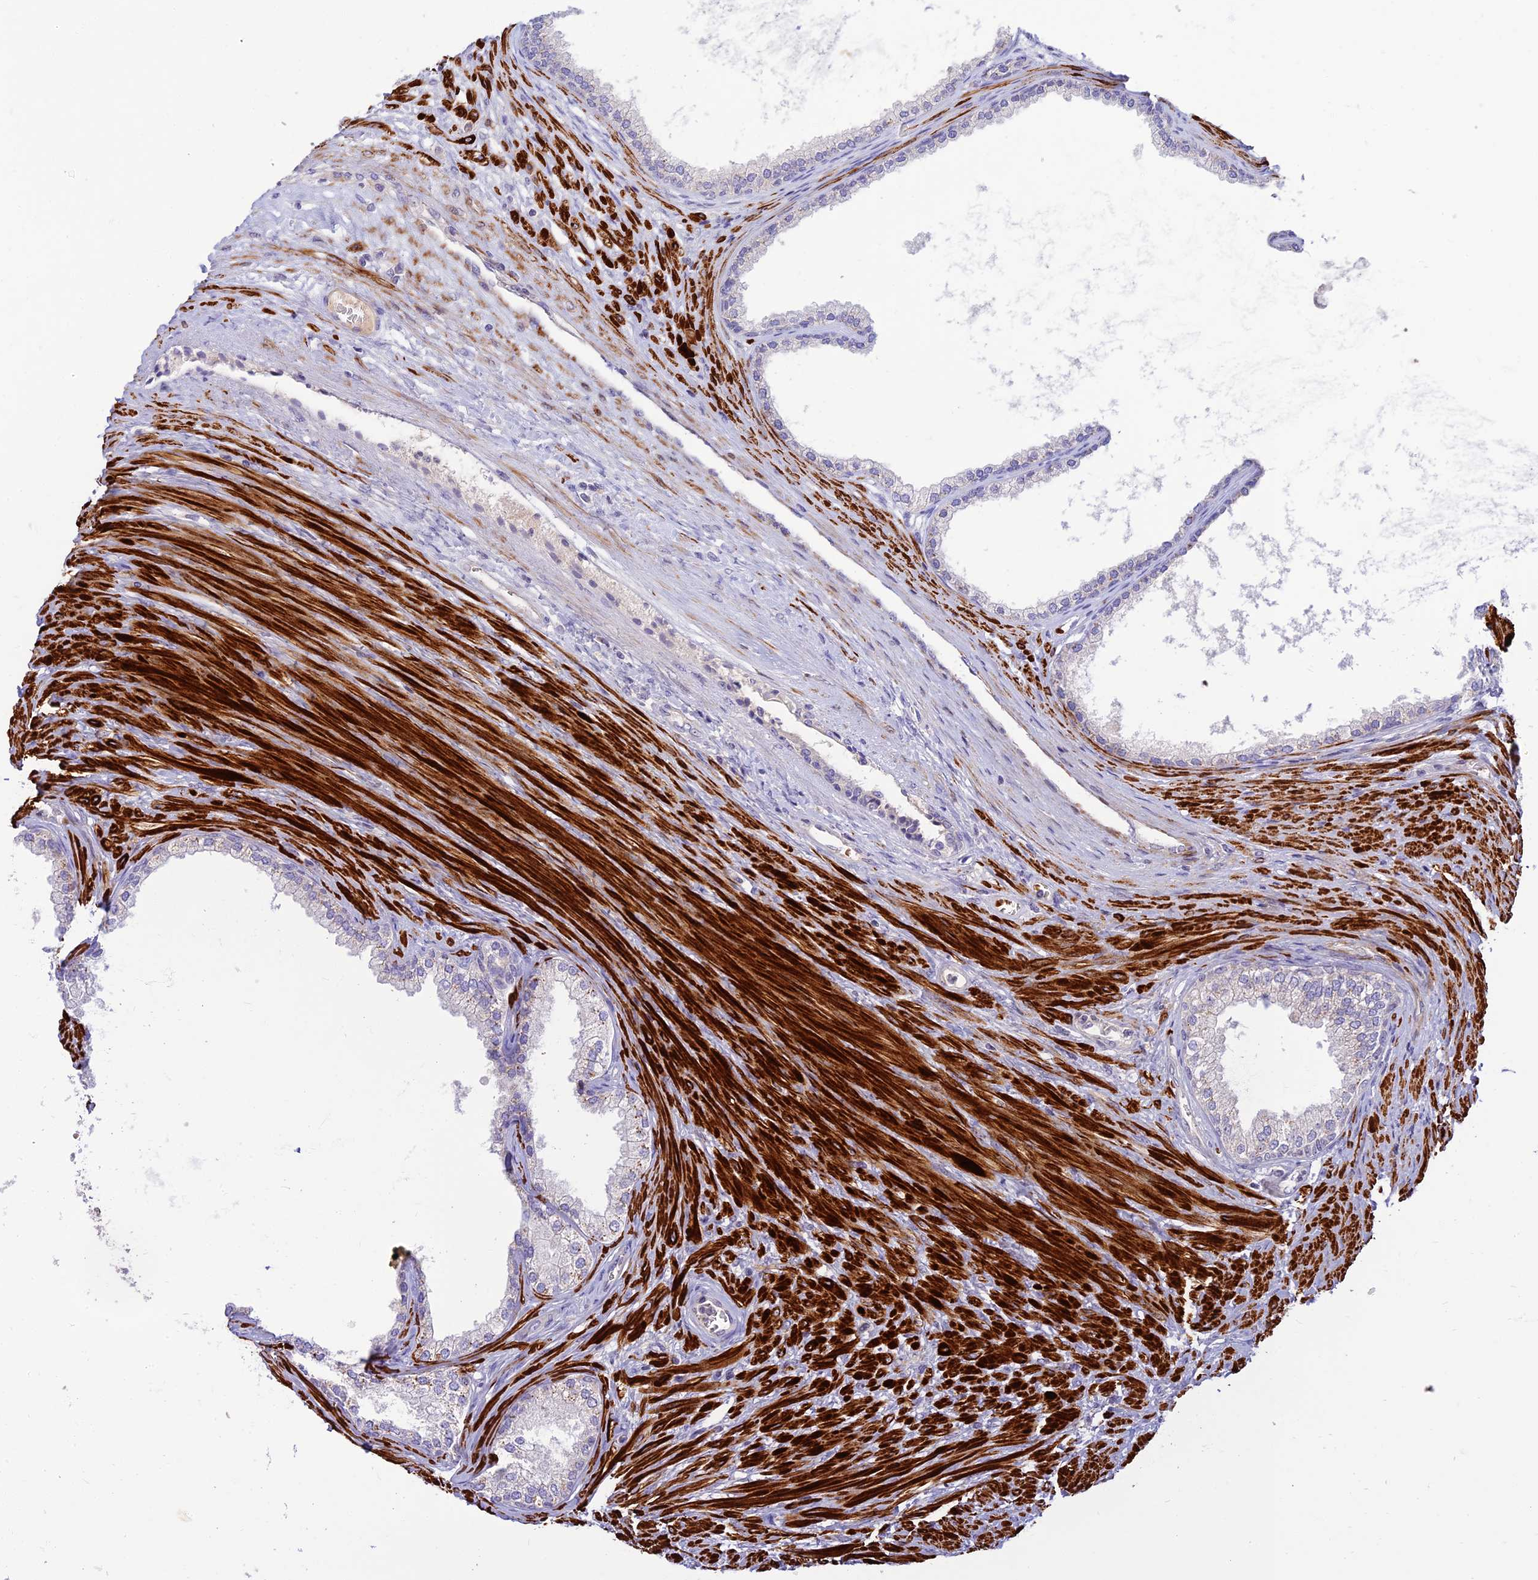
{"staining": {"intensity": "weak", "quantity": "25%-75%", "location": "cytoplasmic/membranous"}, "tissue": "prostate", "cell_type": "Glandular cells", "image_type": "normal", "snomed": [{"axis": "morphology", "description": "Normal tissue, NOS"}, {"axis": "topography", "description": "Prostate"}], "caption": "This is an image of immunohistochemistry (IHC) staining of benign prostate, which shows weak positivity in the cytoplasmic/membranous of glandular cells.", "gene": "CLIP4", "patient": {"sex": "male", "age": 76}}